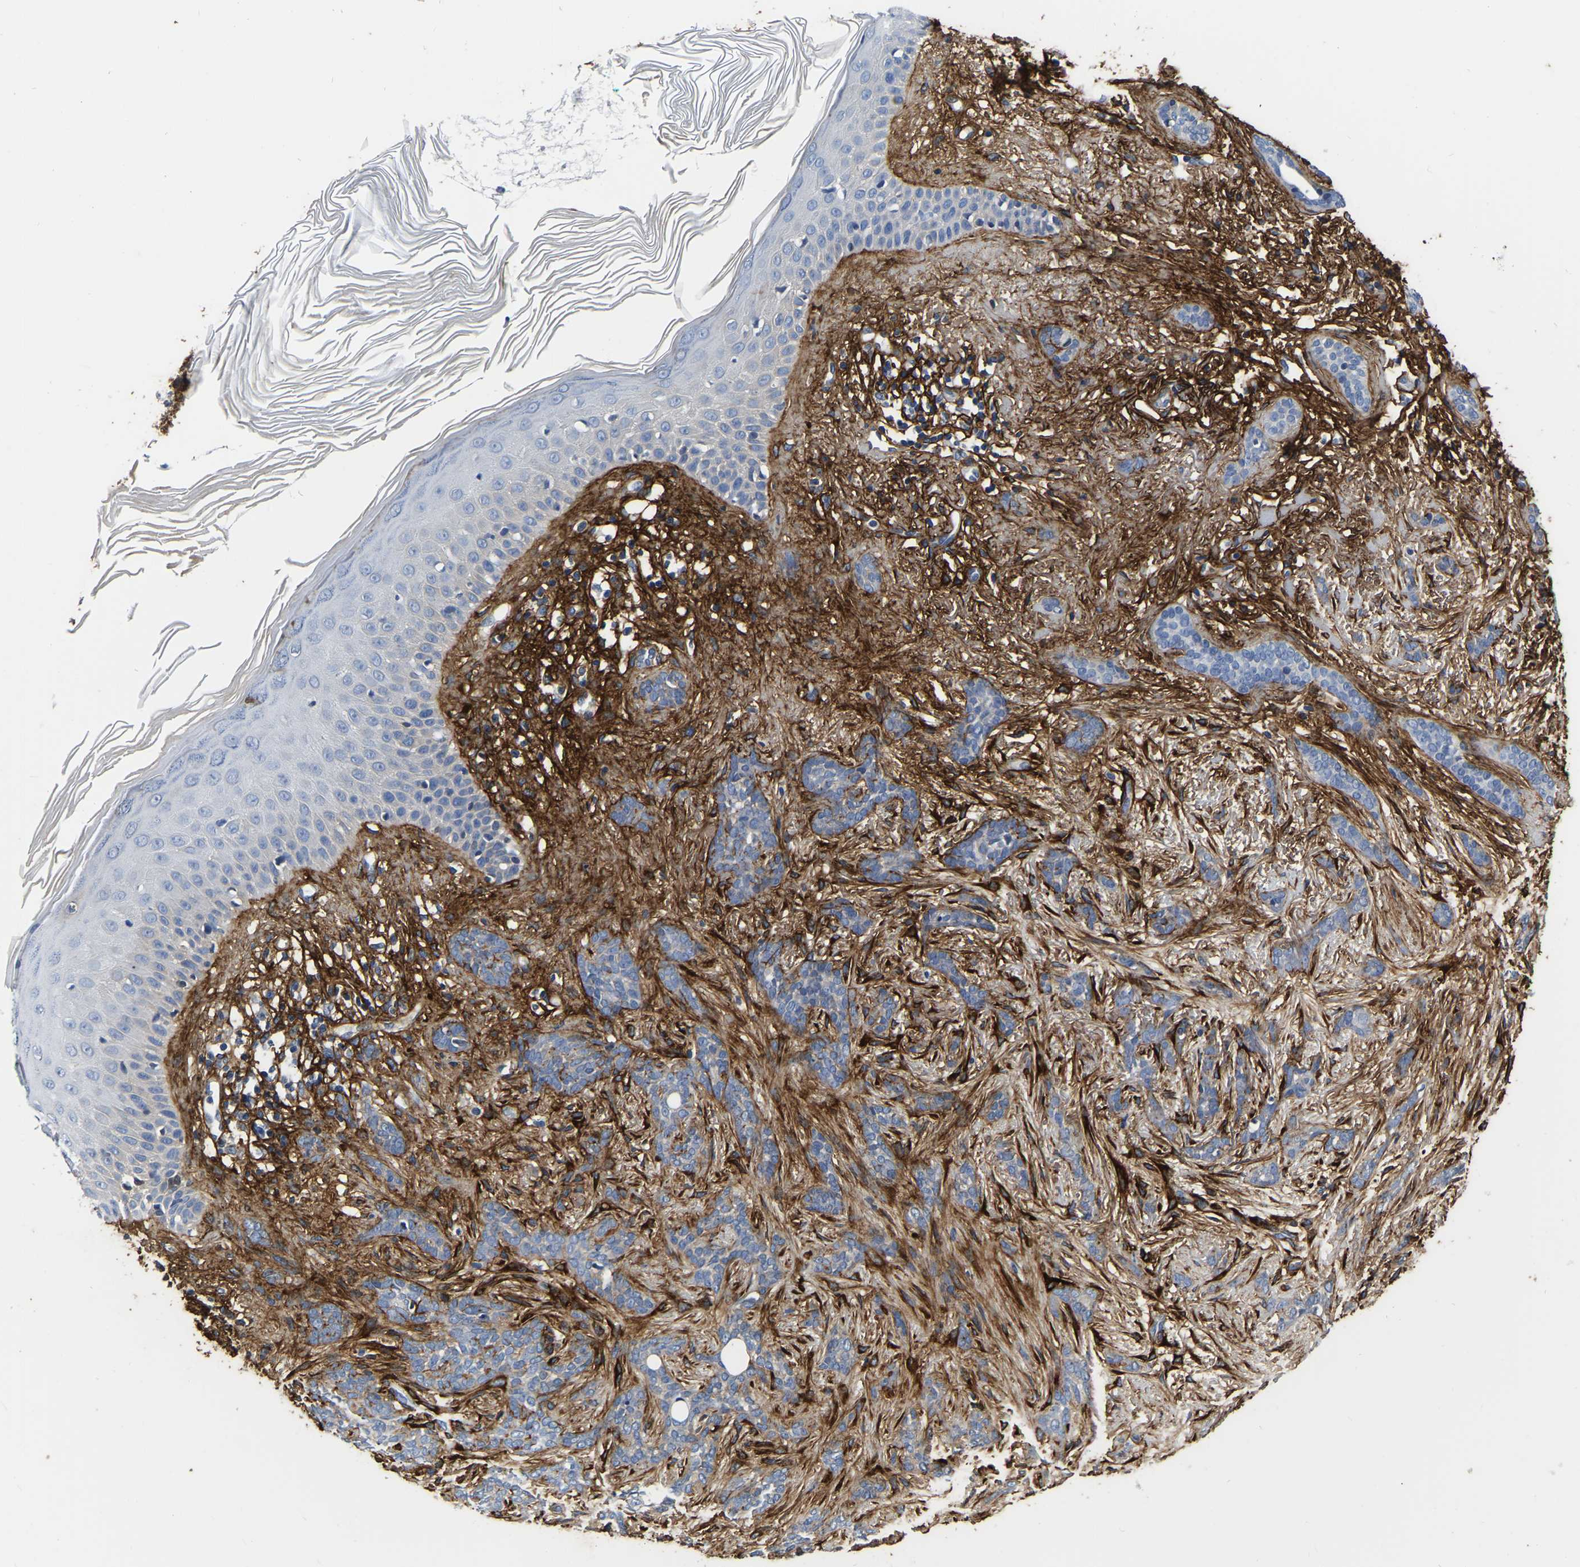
{"staining": {"intensity": "negative", "quantity": "none", "location": "none"}, "tissue": "skin cancer", "cell_type": "Tumor cells", "image_type": "cancer", "snomed": [{"axis": "morphology", "description": "Basal cell carcinoma"}, {"axis": "morphology", "description": "Adnexal tumor, benign"}, {"axis": "topography", "description": "Skin"}], "caption": "Photomicrograph shows no protein expression in tumor cells of basal cell carcinoma (skin) tissue.", "gene": "COL6A1", "patient": {"sex": "female", "age": 42}}